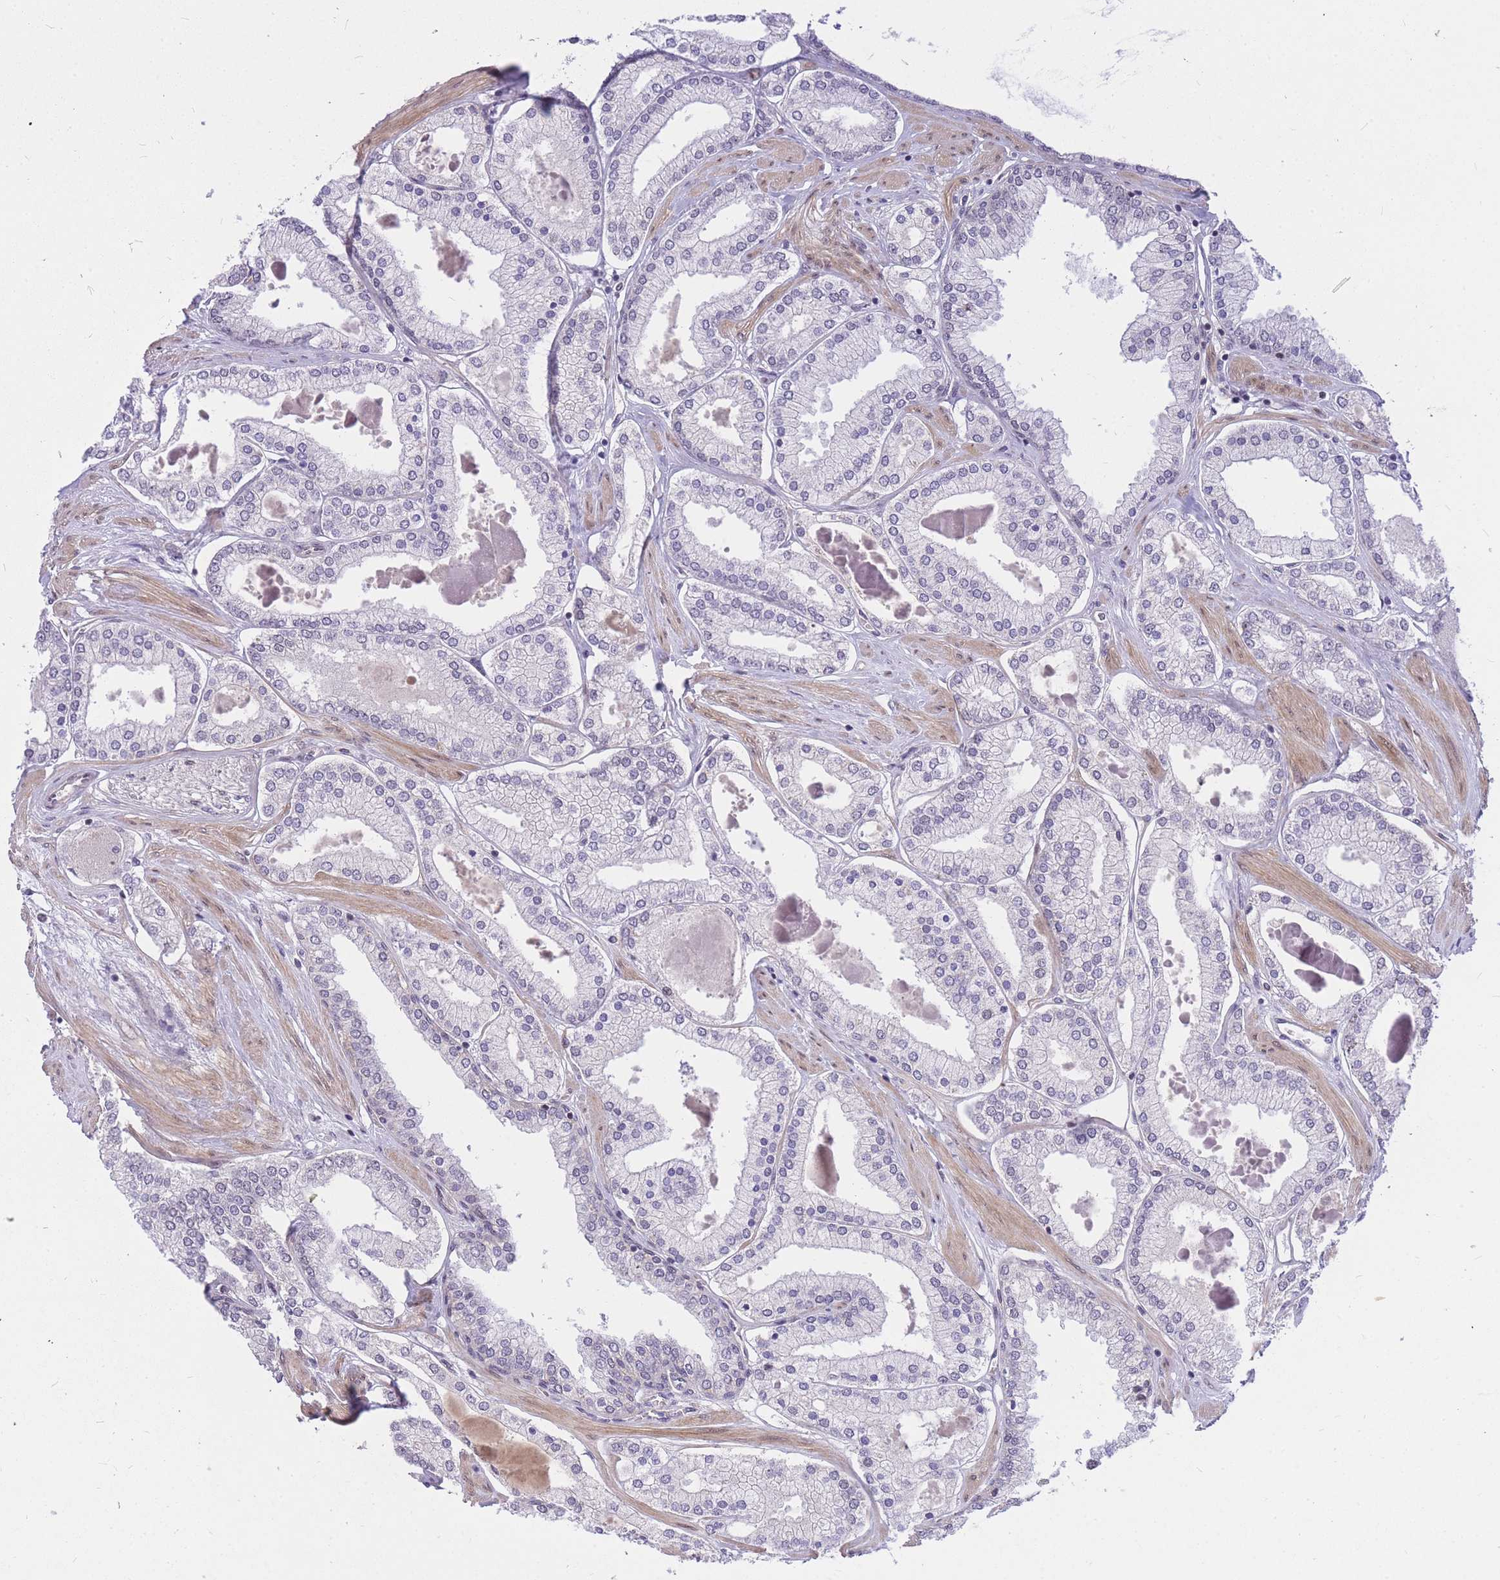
{"staining": {"intensity": "negative", "quantity": "none", "location": "none"}, "tissue": "prostate cancer", "cell_type": "Tumor cells", "image_type": "cancer", "snomed": [{"axis": "morphology", "description": "Adenocarcinoma, Low grade"}, {"axis": "topography", "description": "Prostate"}], "caption": "Immunohistochemistry (IHC) of prostate cancer (adenocarcinoma (low-grade)) shows no staining in tumor cells.", "gene": "TLE2", "patient": {"sex": "male", "age": 42}}